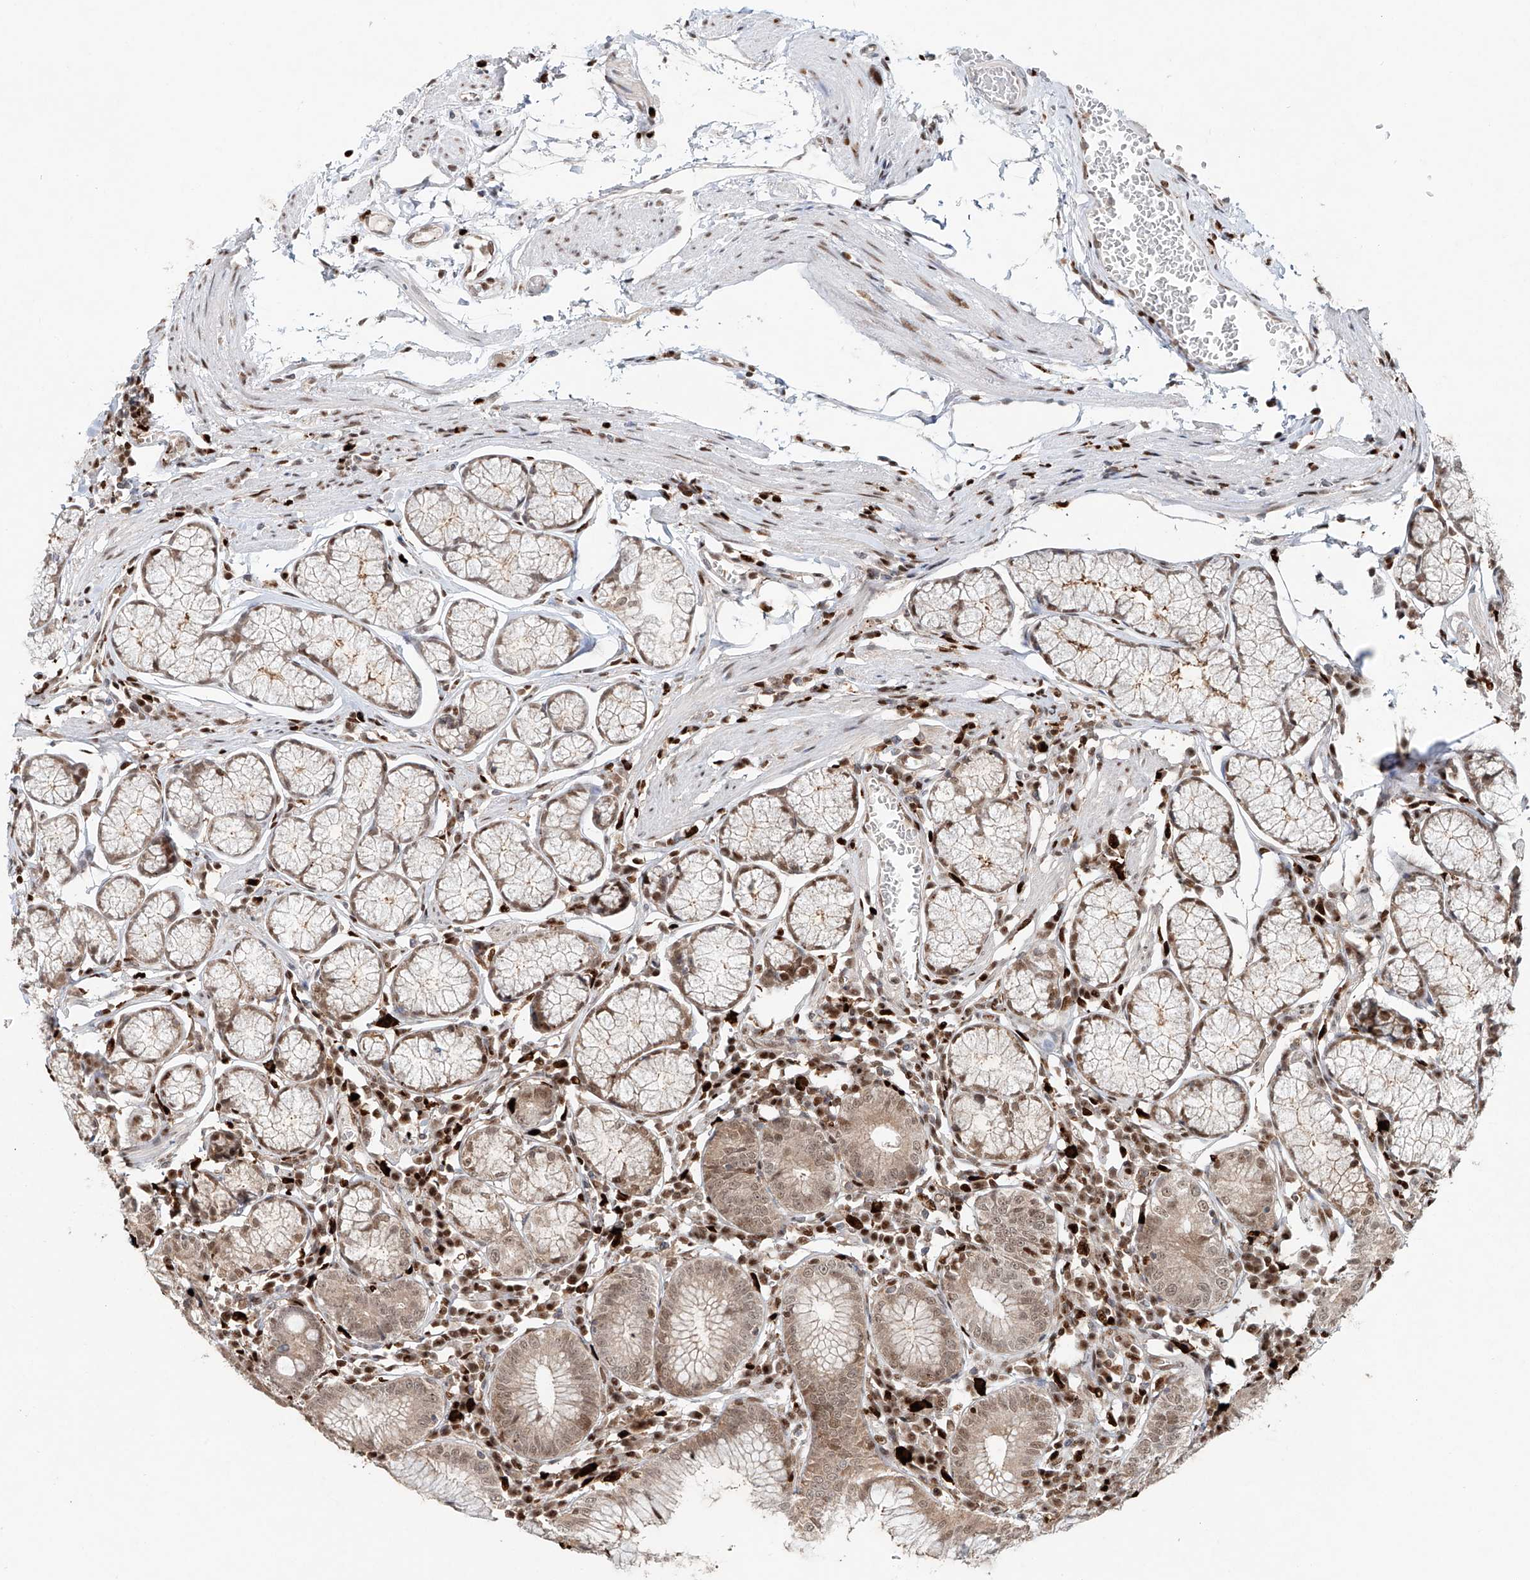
{"staining": {"intensity": "moderate", "quantity": ">75%", "location": "cytoplasmic/membranous,nuclear"}, "tissue": "stomach", "cell_type": "Glandular cells", "image_type": "normal", "snomed": [{"axis": "morphology", "description": "Normal tissue, NOS"}, {"axis": "topography", "description": "Stomach"}], "caption": "This histopathology image demonstrates immunohistochemistry (IHC) staining of unremarkable human stomach, with medium moderate cytoplasmic/membranous,nuclear staining in about >75% of glandular cells.", "gene": "DZIP1L", "patient": {"sex": "male", "age": 55}}